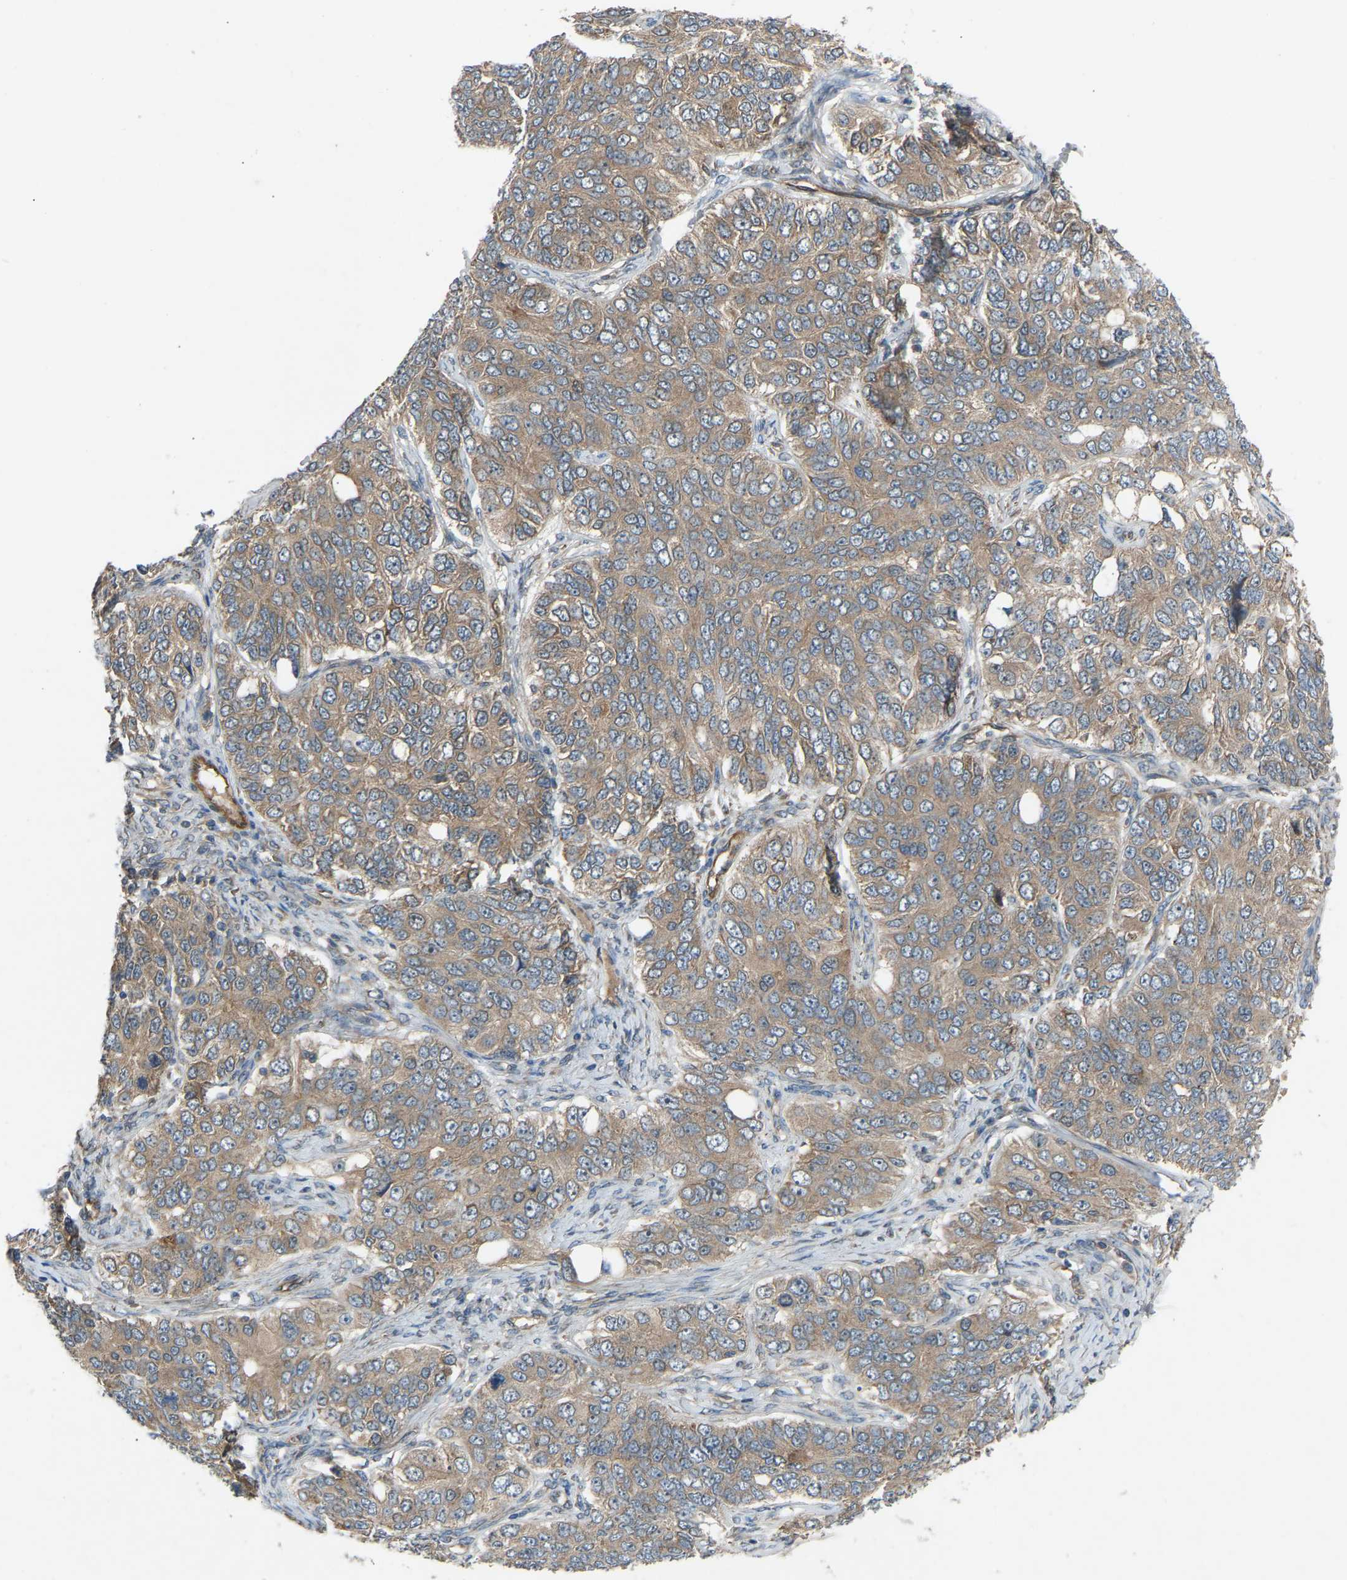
{"staining": {"intensity": "weak", "quantity": ">75%", "location": "cytoplasmic/membranous"}, "tissue": "ovarian cancer", "cell_type": "Tumor cells", "image_type": "cancer", "snomed": [{"axis": "morphology", "description": "Carcinoma, endometroid"}, {"axis": "topography", "description": "Ovary"}], "caption": "Protein expression analysis of human ovarian endometroid carcinoma reveals weak cytoplasmic/membranous staining in approximately >75% of tumor cells.", "gene": "GAS2L1", "patient": {"sex": "female", "age": 51}}